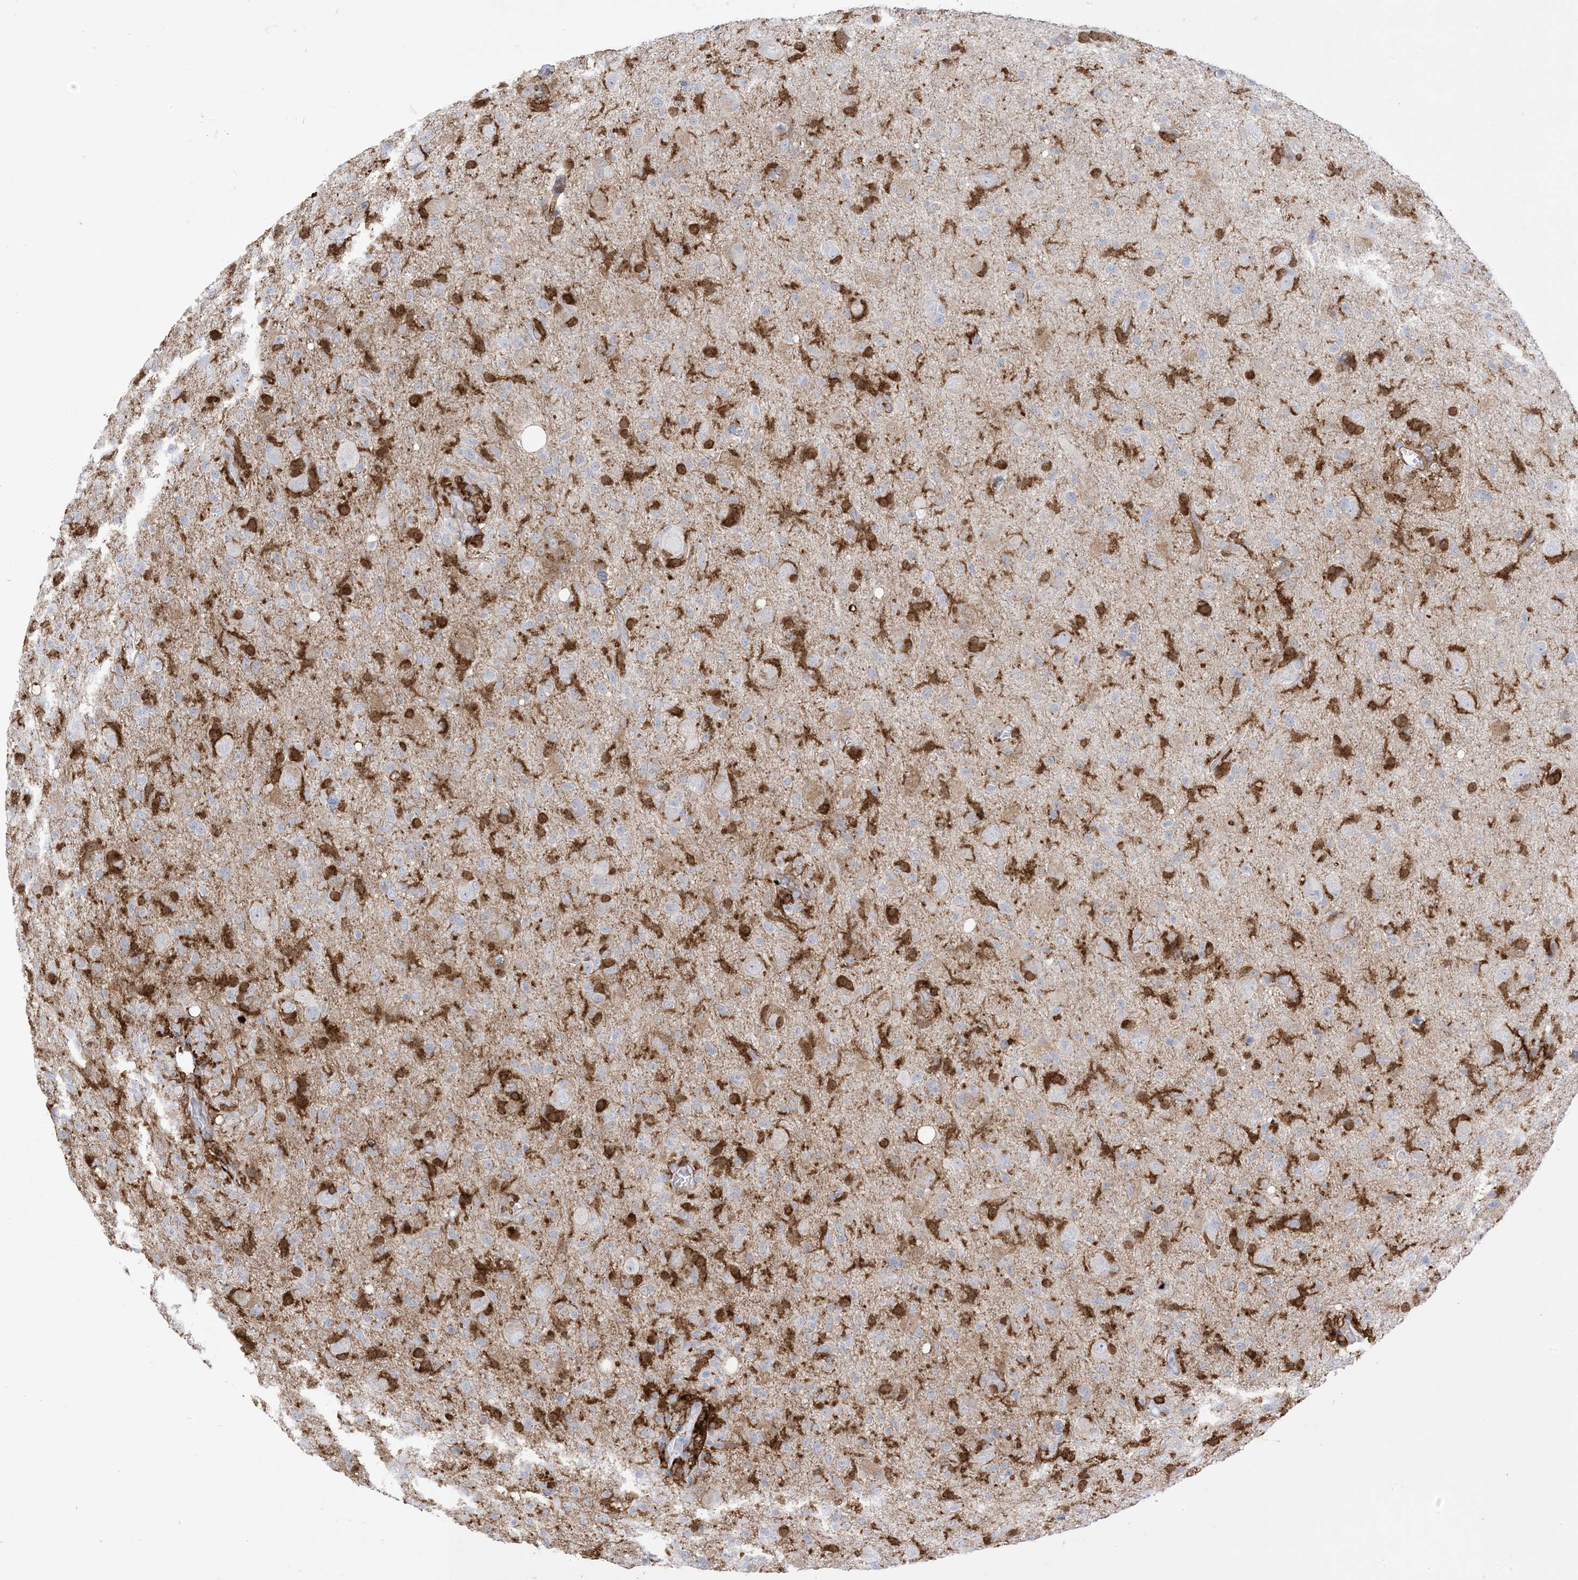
{"staining": {"intensity": "negative", "quantity": "none", "location": "none"}, "tissue": "glioma", "cell_type": "Tumor cells", "image_type": "cancer", "snomed": [{"axis": "morphology", "description": "Glioma, malignant, High grade"}, {"axis": "topography", "description": "Brain"}], "caption": "Tumor cells show no significant protein positivity in glioma.", "gene": "GSN", "patient": {"sex": "female", "age": 57}}